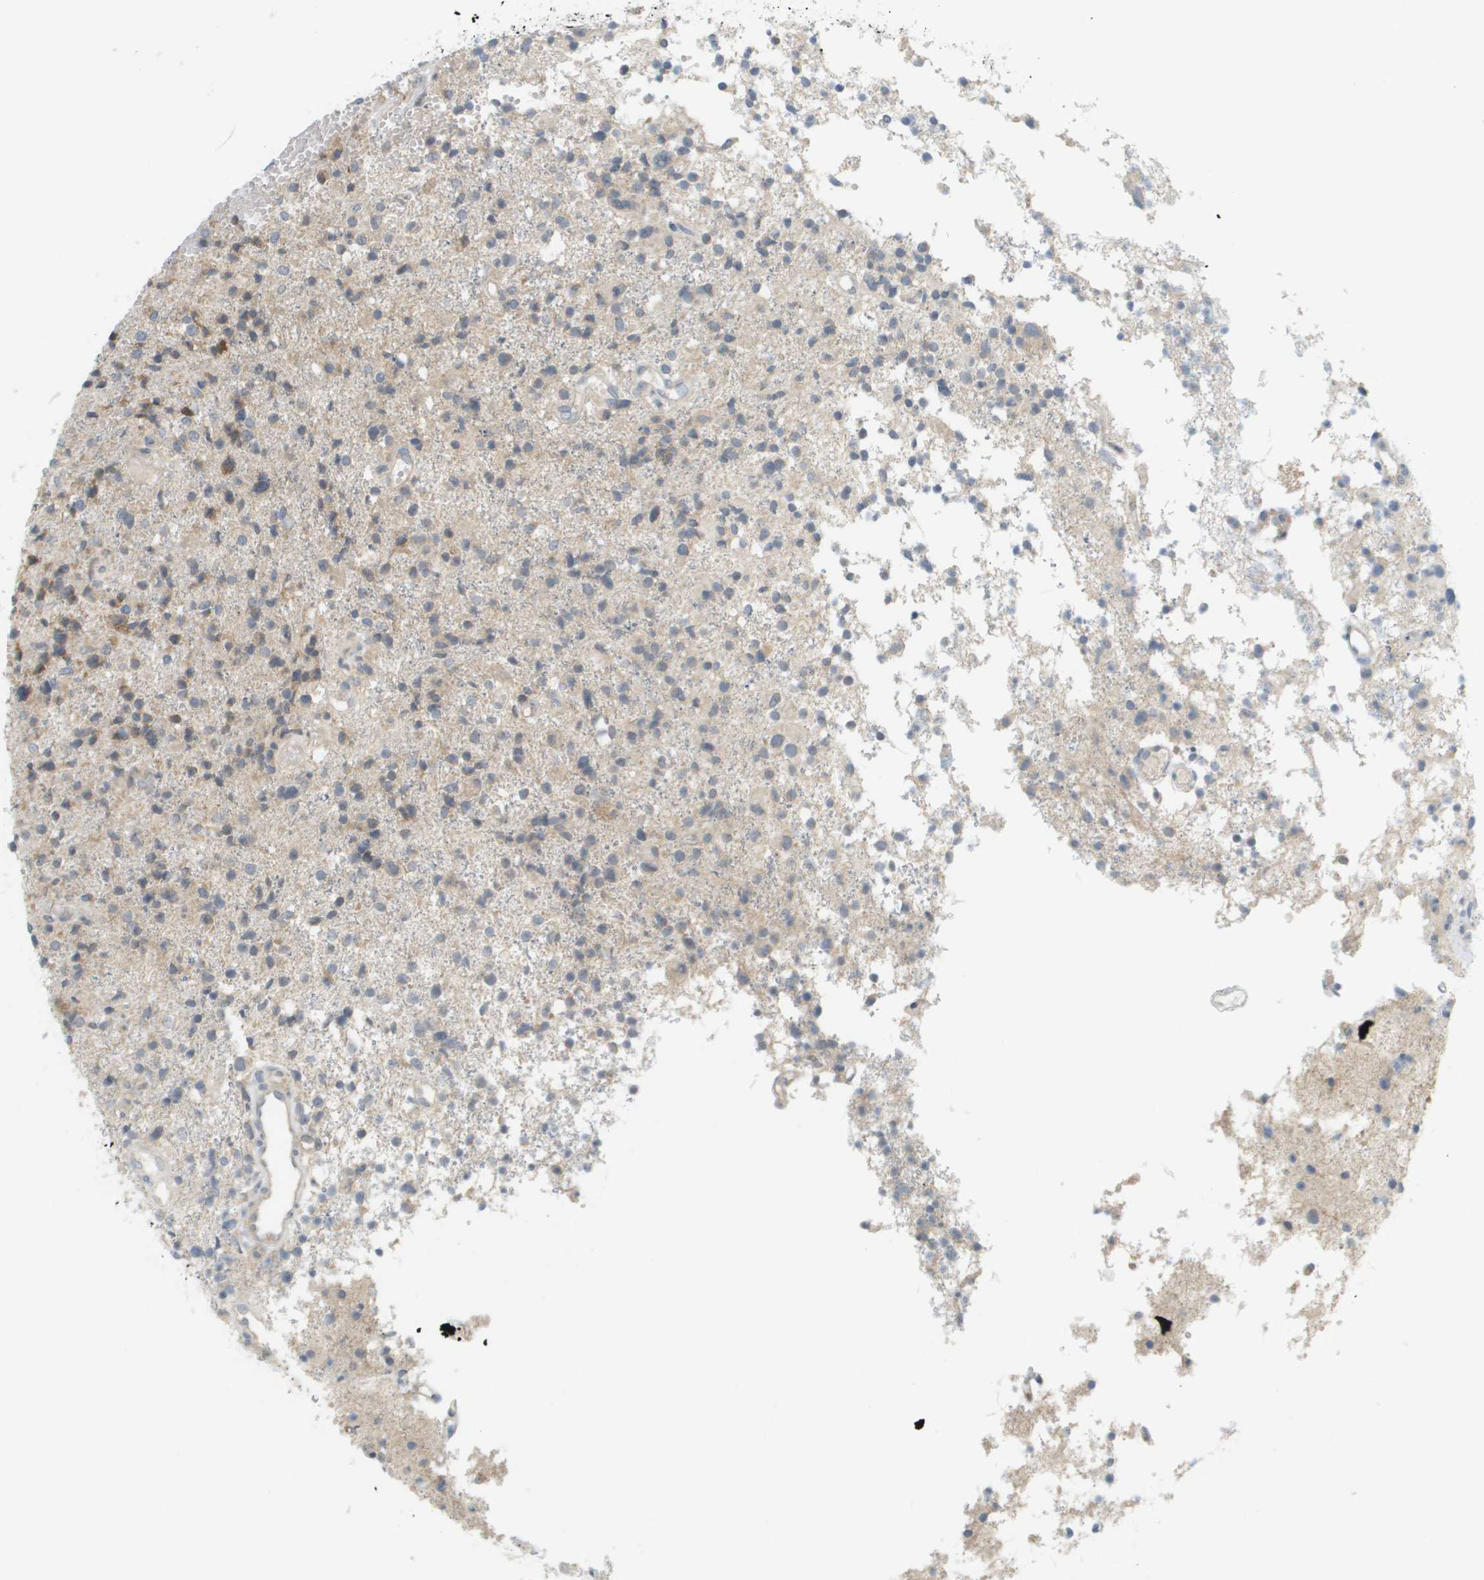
{"staining": {"intensity": "weak", "quantity": "25%-75%", "location": "cytoplasmic/membranous"}, "tissue": "glioma", "cell_type": "Tumor cells", "image_type": "cancer", "snomed": [{"axis": "morphology", "description": "Glioma, malignant, High grade"}, {"axis": "topography", "description": "Brain"}], "caption": "Weak cytoplasmic/membranous positivity is seen in about 25%-75% of tumor cells in malignant high-grade glioma.", "gene": "PROC", "patient": {"sex": "female", "age": 59}}